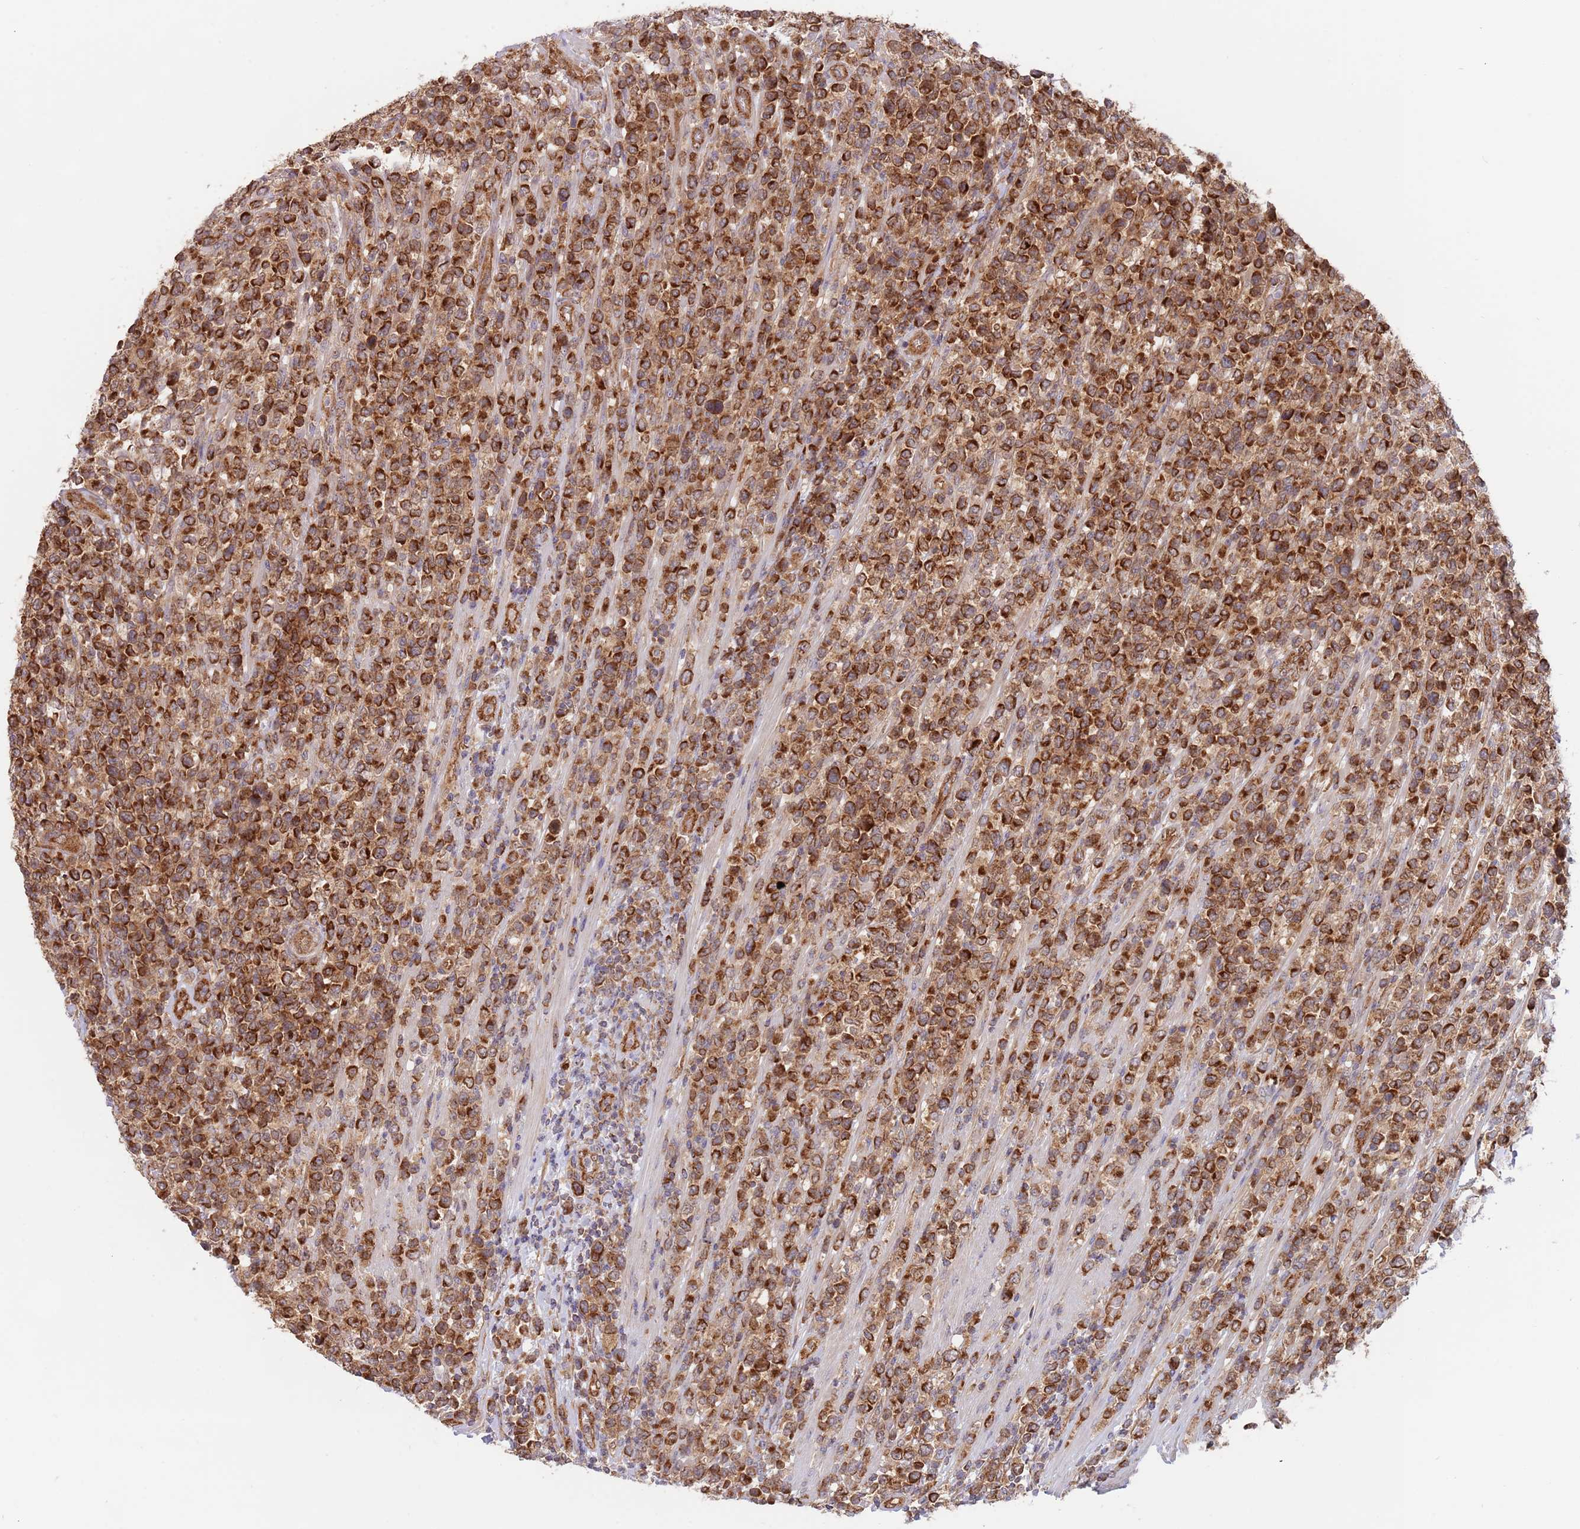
{"staining": {"intensity": "strong", "quantity": "25%-75%", "location": "cytoplasmic/membranous"}, "tissue": "lymphoma", "cell_type": "Tumor cells", "image_type": "cancer", "snomed": [{"axis": "morphology", "description": "Malignant lymphoma, non-Hodgkin's type, High grade"}, {"axis": "topography", "description": "Soft tissue"}], "caption": "Strong cytoplasmic/membranous positivity for a protein is seen in about 25%-75% of tumor cells of lymphoma using immunohistochemistry.", "gene": "GUK1", "patient": {"sex": "female", "age": 56}}